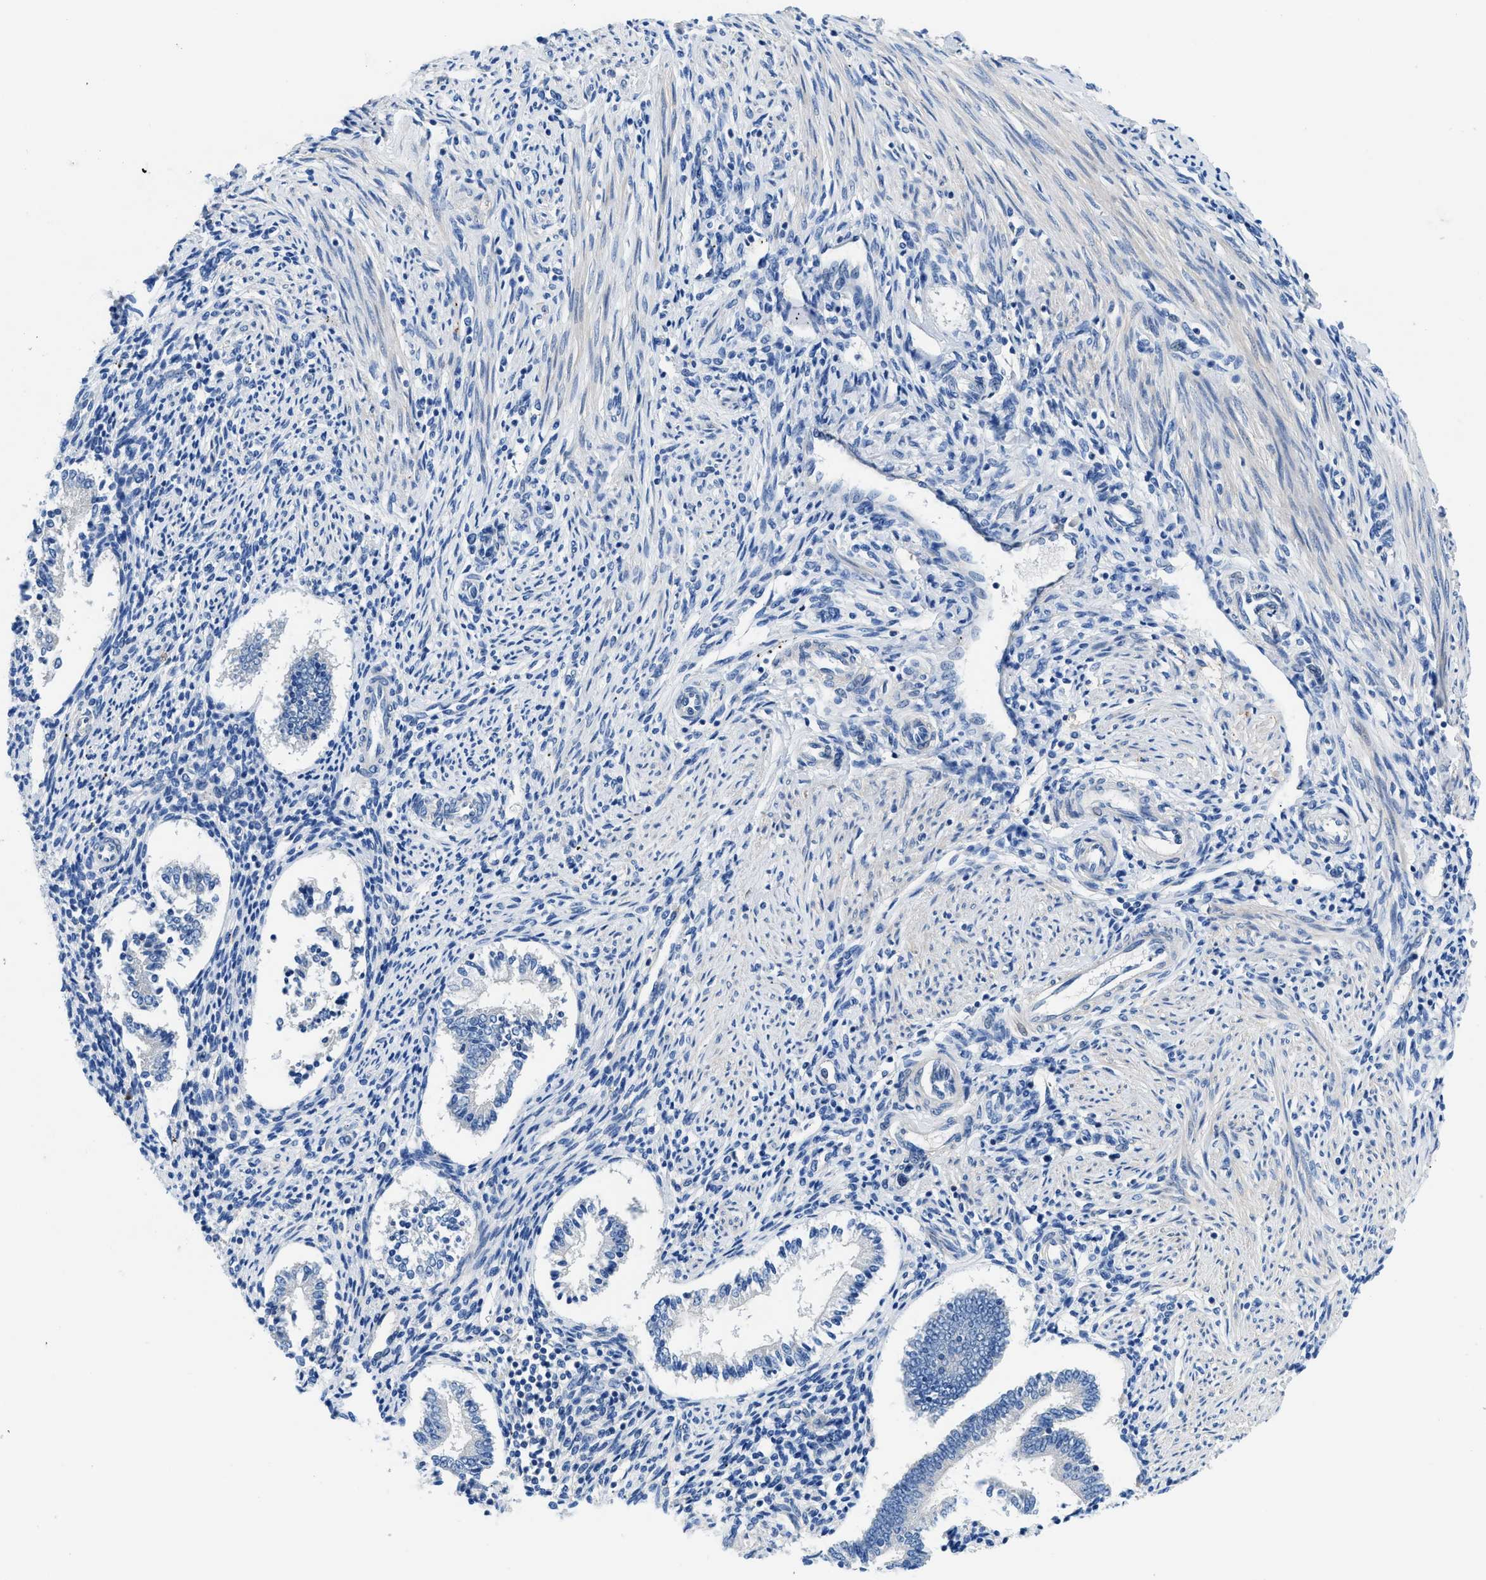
{"staining": {"intensity": "negative", "quantity": "none", "location": "none"}, "tissue": "endometrium", "cell_type": "Cells in endometrial stroma", "image_type": "normal", "snomed": [{"axis": "morphology", "description": "Normal tissue, NOS"}, {"axis": "topography", "description": "Endometrium"}], "caption": "This is a photomicrograph of immunohistochemistry staining of unremarkable endometrium, which shows no expression in cells in endometrial stroma.", "gene": "SLC10A6", "patient": {"sex": "female", "age": 42}}